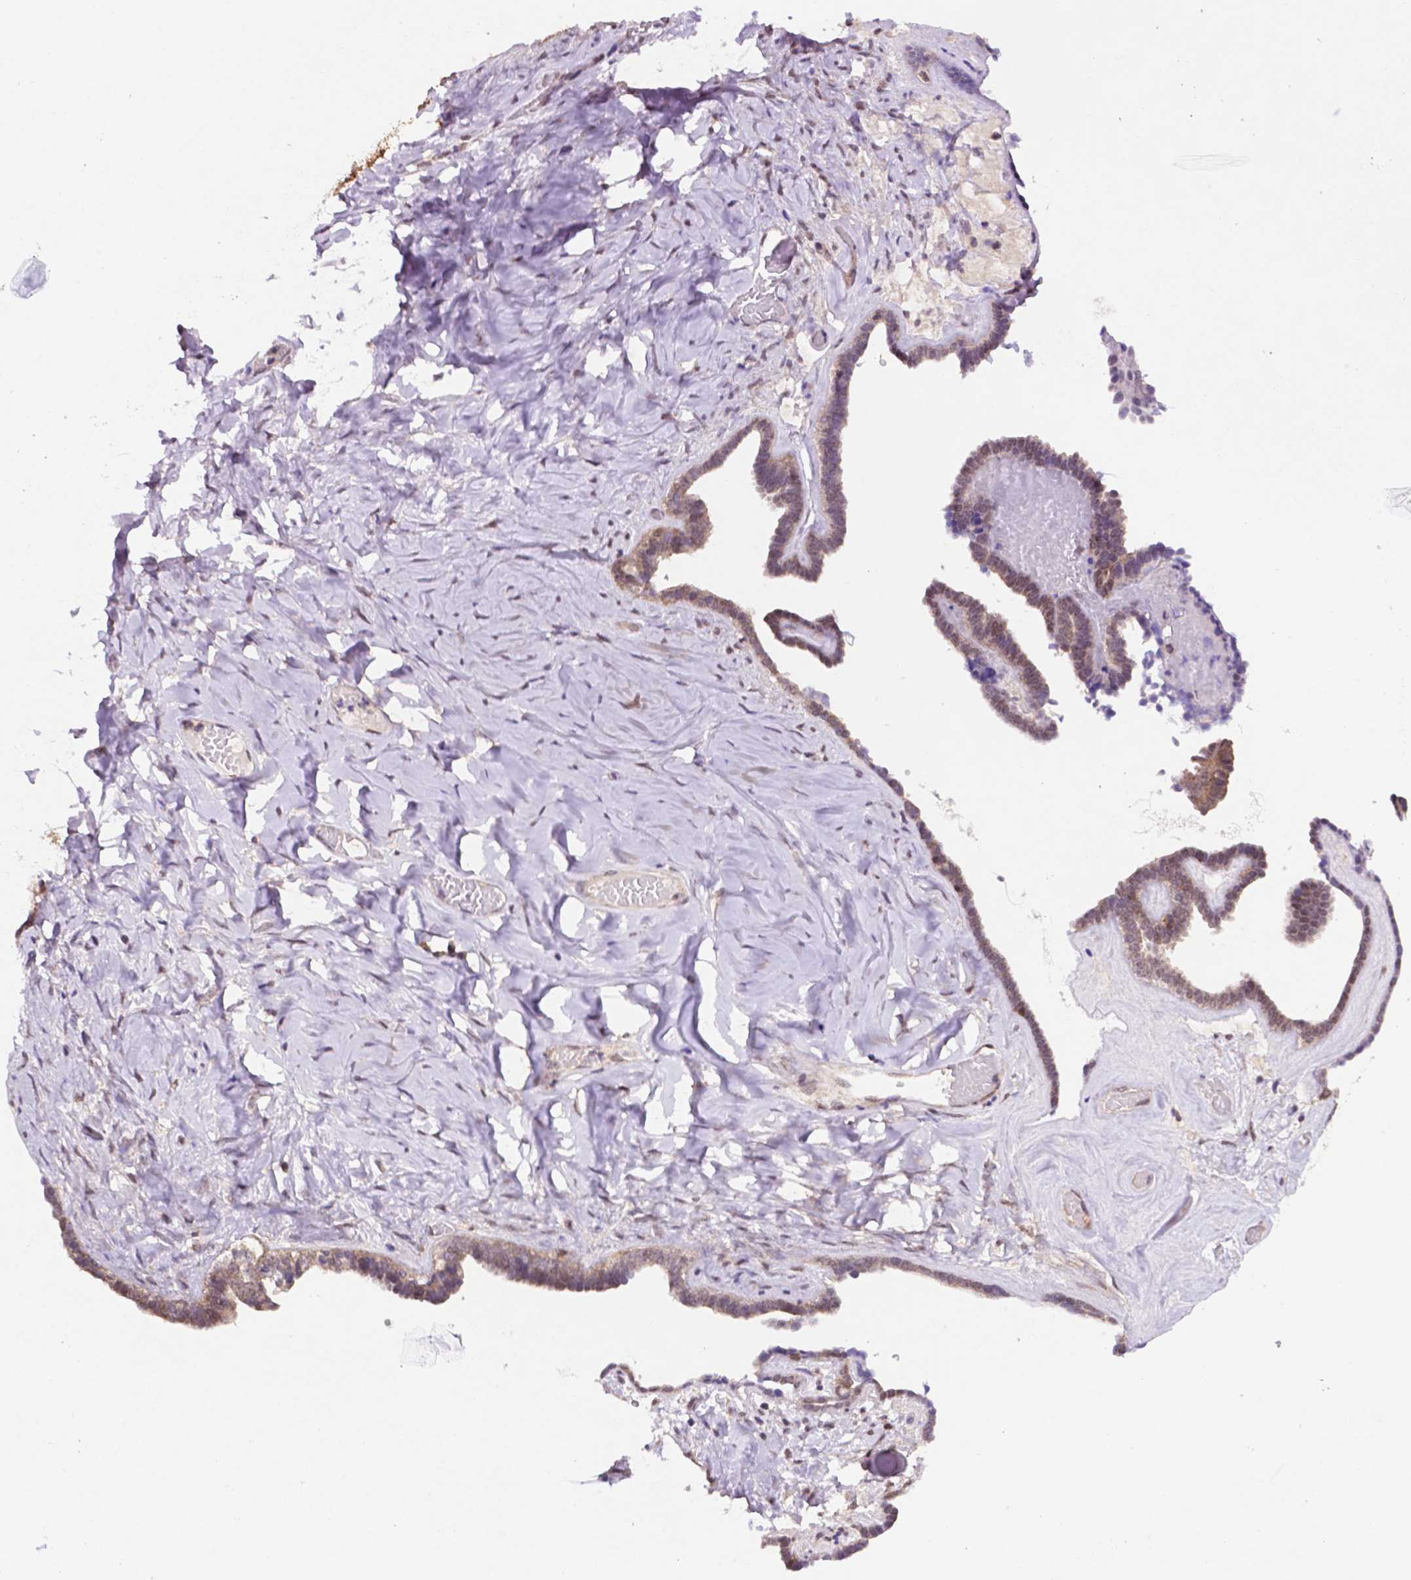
{"staining": {"intensity": "weak", "quantity": "25%-75%", "location": "nuclear"}, "tissue": "ovarian cancer", "cell_type": "Tumor cells", "image_type": "cancer", "snomed": [{"axis": "morphology", "description": "Cystadenocarcinoma, serous, NOS"}, {"axis": "topography", "description": "Ovary"}], "caption": "Immunohistochemistry photomicrograph of neoplastic tissue: human serous cystadenocarcinoma (ovarian) stained using immunohistochemistry (IHC) shows low levels of weak protein expression localized specifically in the nuclear of tumor cells, appearing as a nuclear brown color.", "gene": "UBE2L6", "patient": {"sex": "female", "age": 71}}